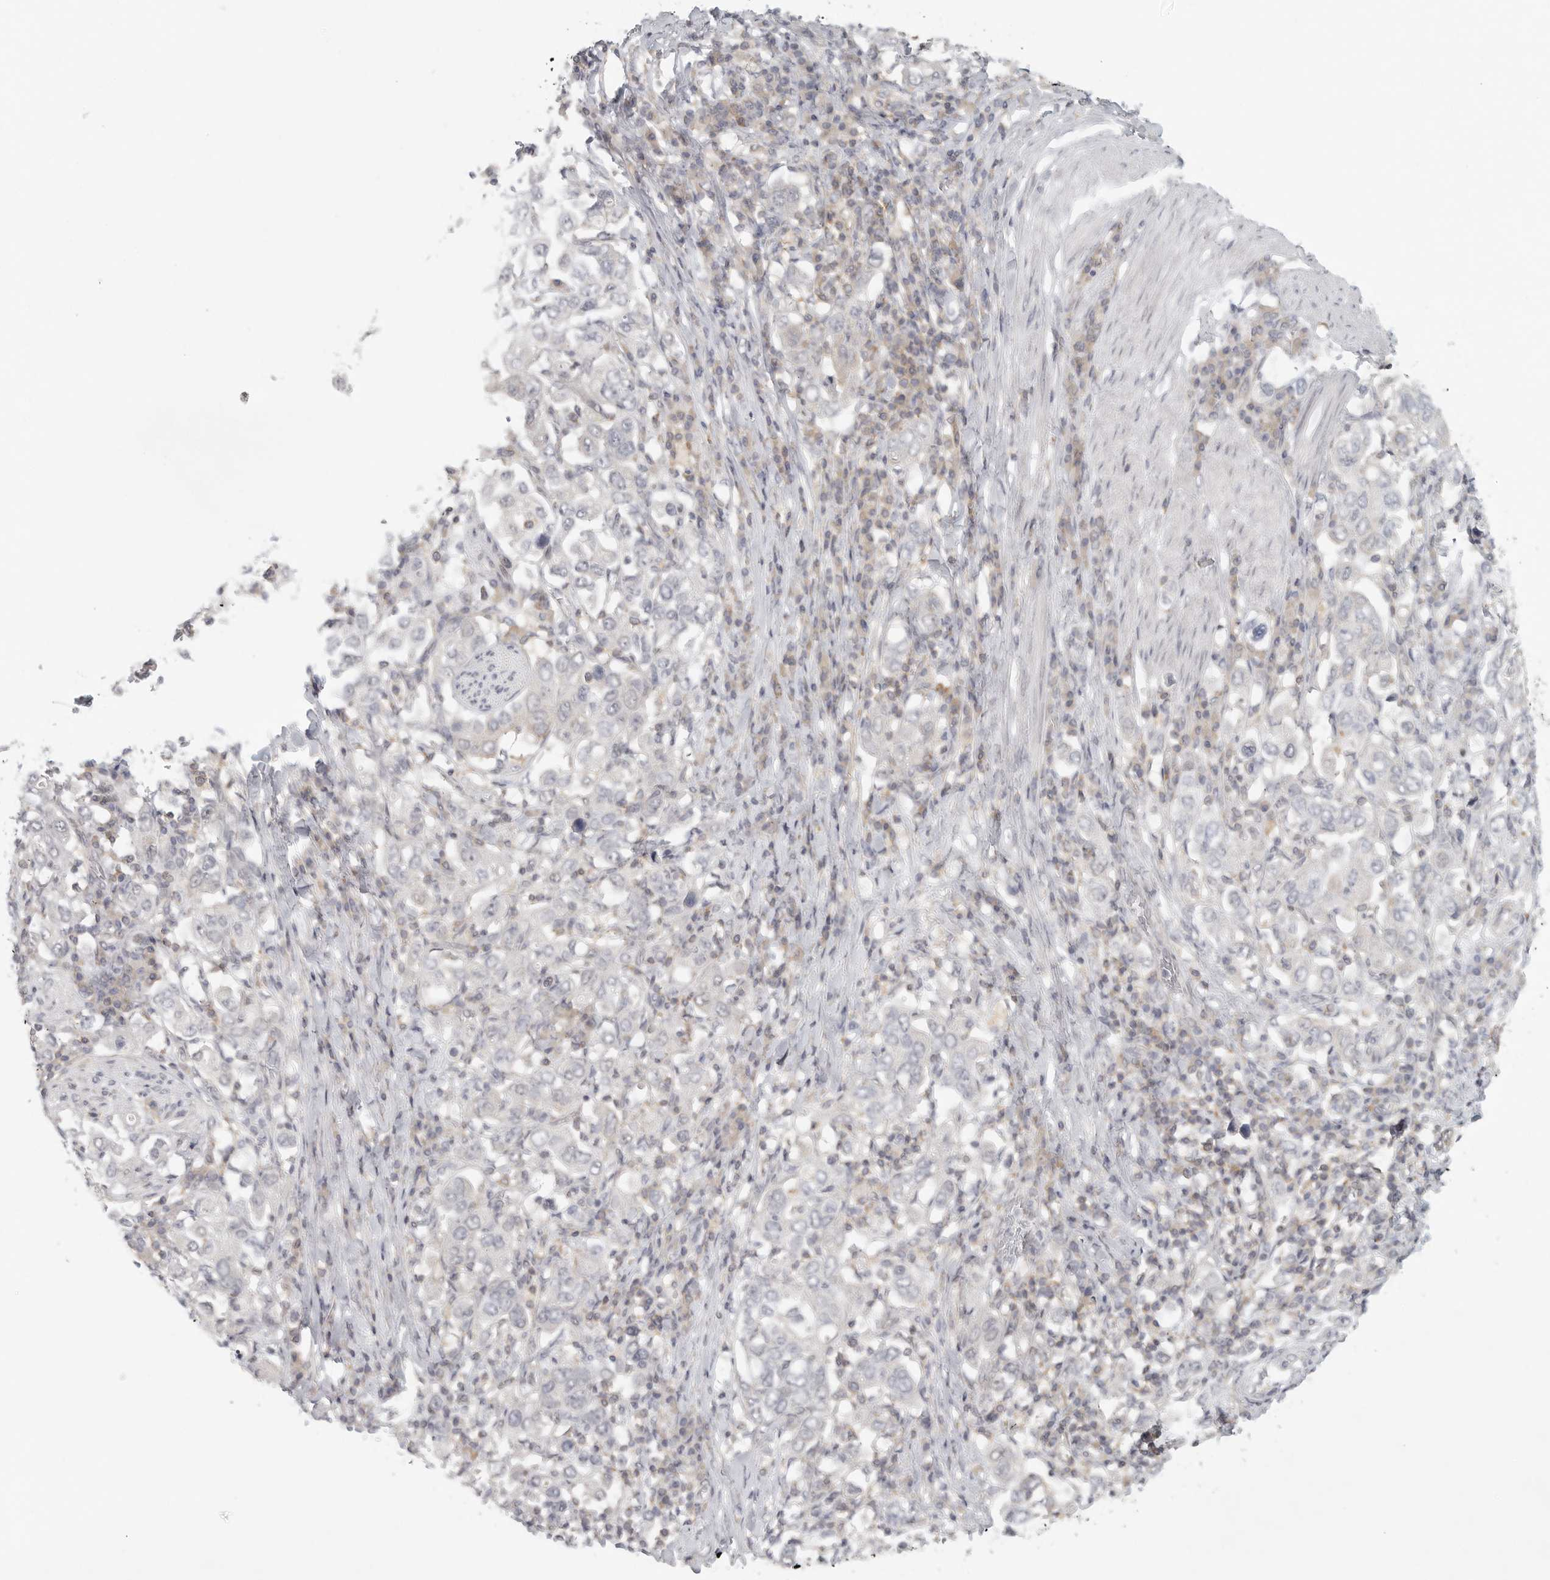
{"staining": {"intensity": "negative", "quantity": "none", "location": "none"}, "tissue": "stomach cancer", "cell_type": "Tumor cells", "image_type": "cancer", "snomed": [{"axis": "morphology", "description": "Adenocarcinoma, NOS"}, {"axis": "topography", "description": "Stomach, upper"}], "caption": "Photomicrograph shows no protein positivity in tumor cells of adenocarcinoma (stomach) tissue. (Brightfield microscopy of DAB (3,3'-diaminobenzidine) immunohistochemistry at high magnification).", "gene": "HDAC6", "patient": {"sex": "male", "age": 62}}